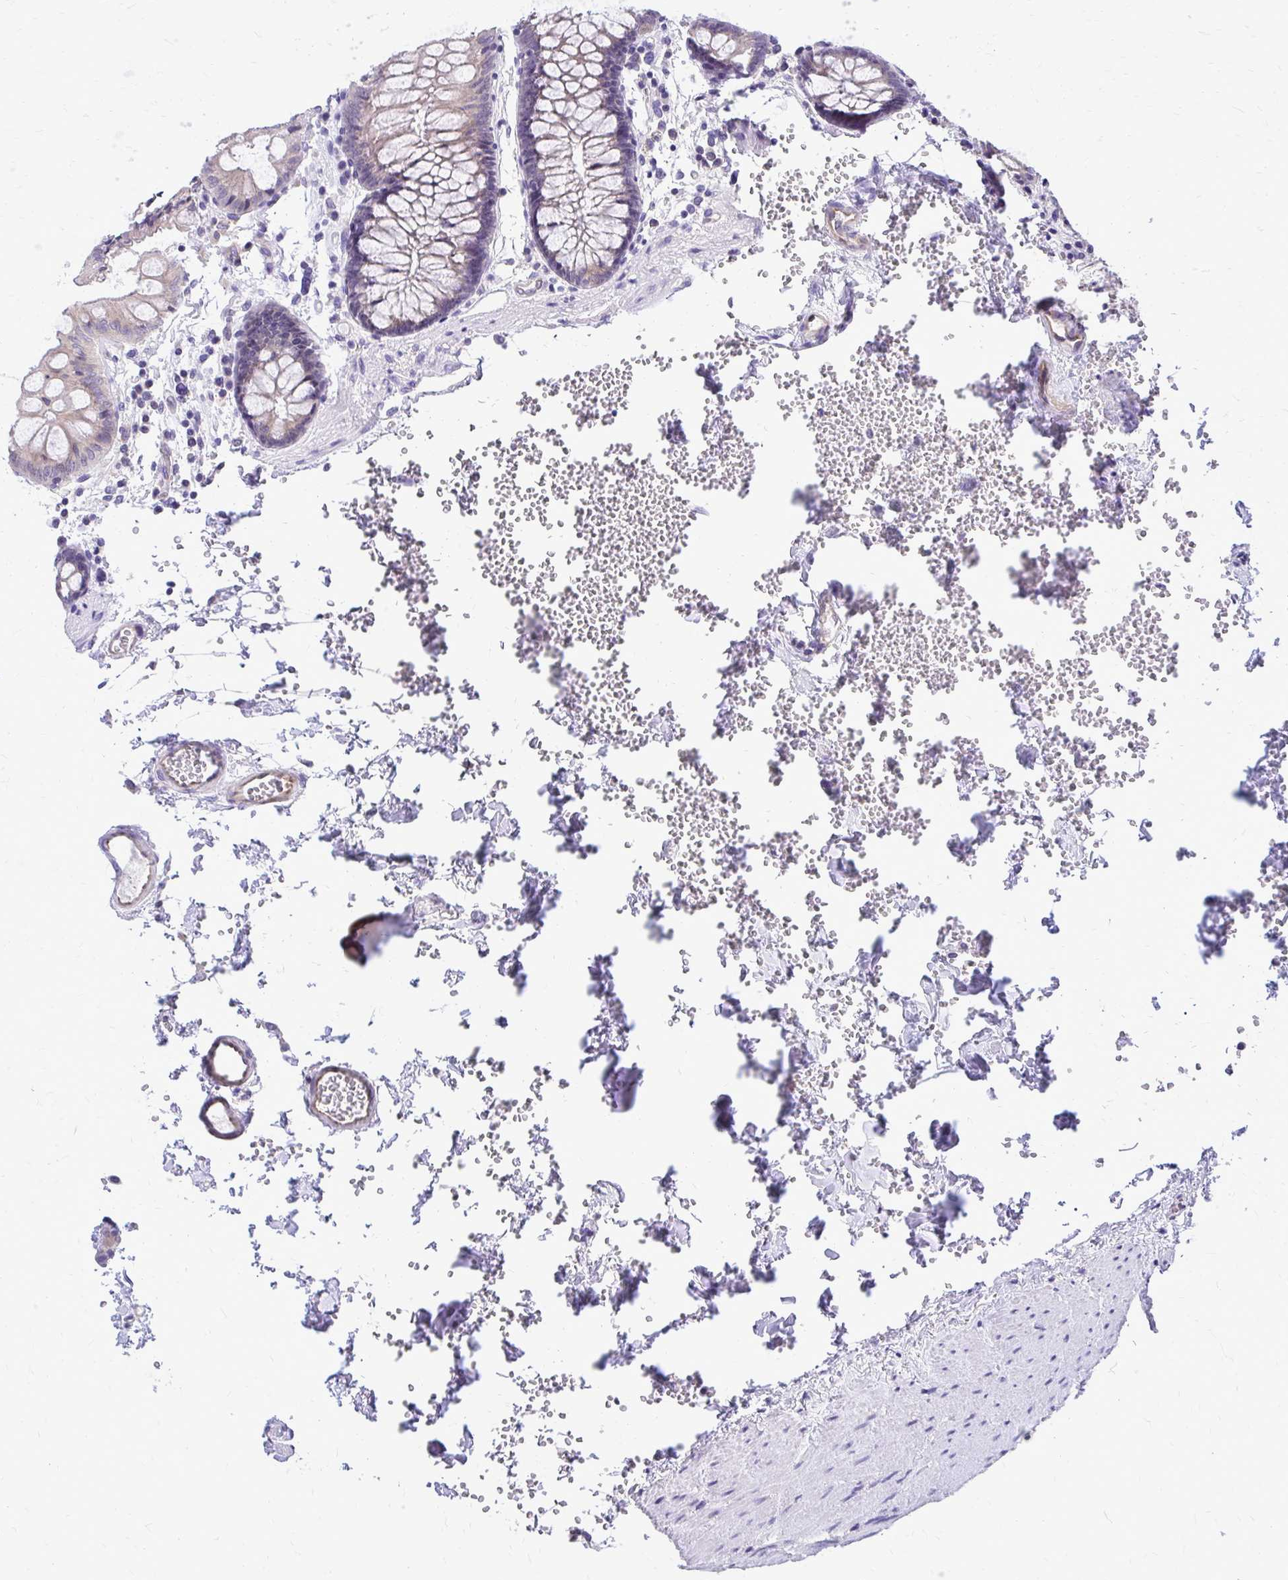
{"staining": {"intensity": "moderate", "quantity": ">75%", "location": "cytoplasmic/membranous"}, "tissue": "colon", "cell_type": "Endothelial cells", "image_type": "normal", "snomed": [{"axis": "morphology", "description": "Normal tissue, NOS"}, {"axis": "topography", "description": "Colon"}], "caption": "The micrograph shows immunohistochemical staining of benign colon. There is moderate cytoplasmic/membranous expression is appreciated in approximately >75% of endothelial cells.", "gene": "NIFK", "patient": {"sex": "male", "age": 84}}